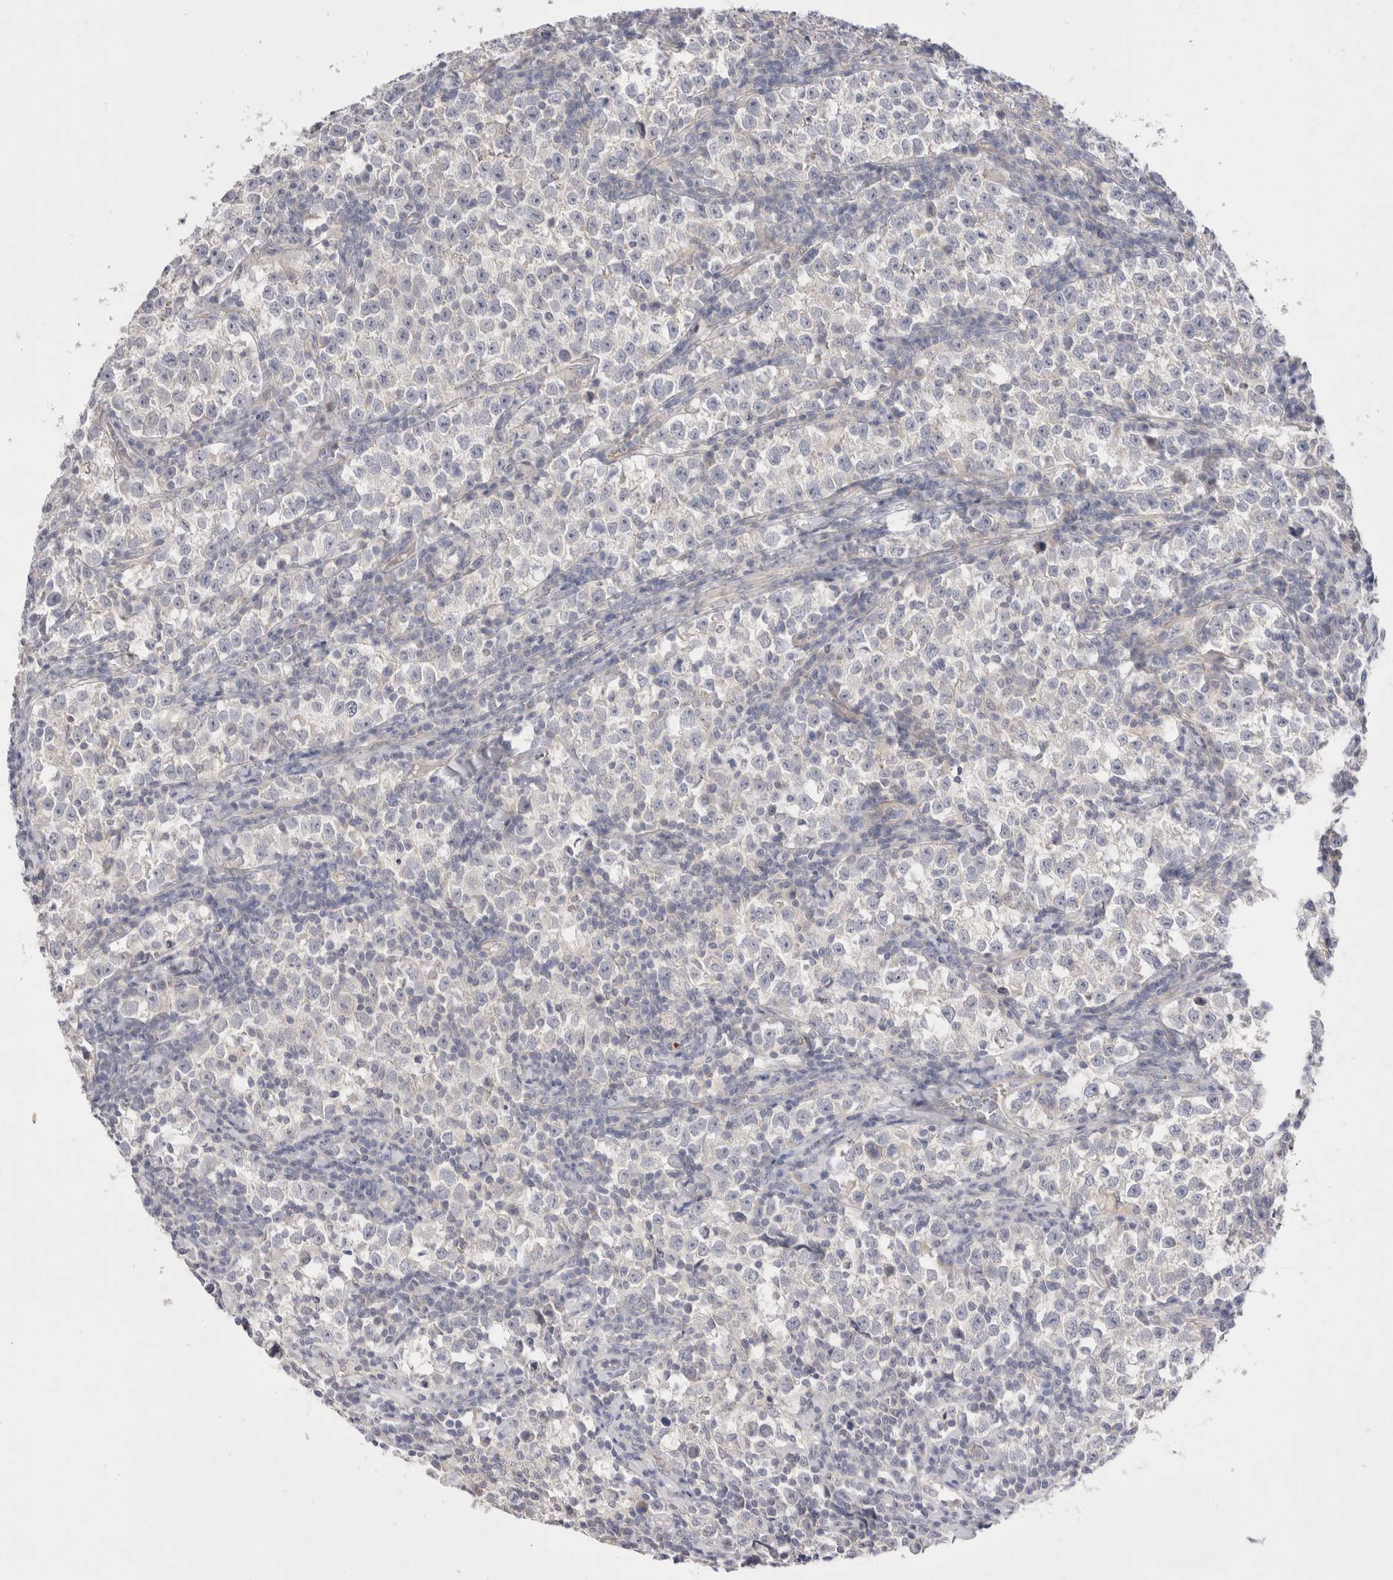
{"staining": {"intensity": "negative", "quantity": "none", "location": "none"}, "tissue": "testis cancer", "cell_type": "Tumor cells", "image_type": "cancer", "snomed": [{"axis": "morphology", "description": "Normal tissue, NOS"}, {"axis": "morphology", "description": "Seminoma, NOS"}, {"axis": "topography", "description": "Testis"}], "caption": "DAB immunohistochemical staining of human testis seminoma exhibits no significant positivity in tumor cells. (Stains: DAB (3,3'-diaminobenzidine) immunohistochemistry (IHC) with hematoxylin counter stain, Microscopy: brightfield microscopy at high magnification).", "gene": "SPINK2", "patient": {"sex": "male", "age": 43}}